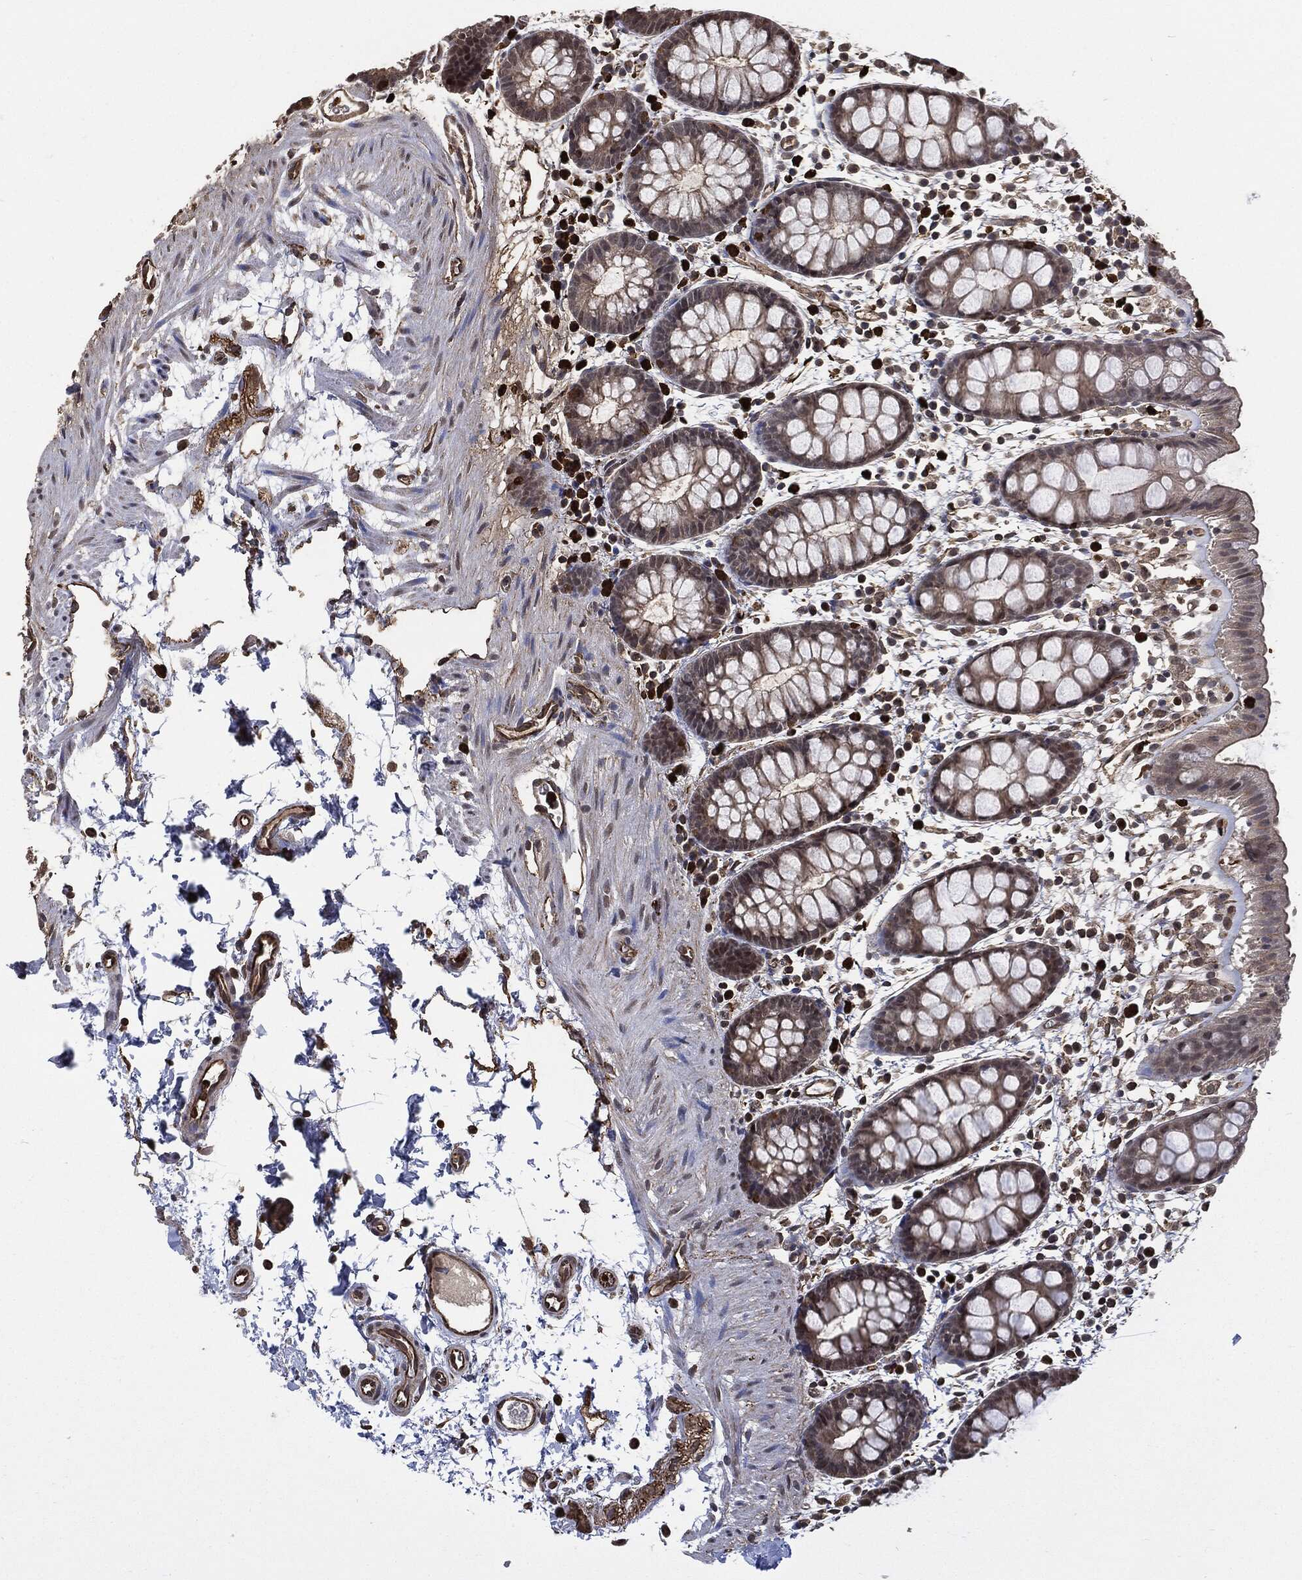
{"staining": {"intensity": "weak", "quantity": "<25%", "location": "cytoplasmic/membranous"}, "tissue": "rectum", "cell_type": "Glandular cells", "image_type": "normal", "snomed": [{"axis": "morphology", "description": "Normal tissue, NOS"}, {"axis": "topography", "description": "Rectum"}], "caption": "High power microscopy histopathology image of an IHC image of normal rectum, revealing no significant positivity in glandular cells.", "gene": "S100A9", "patient": {"sex": "male", "age": 57}}